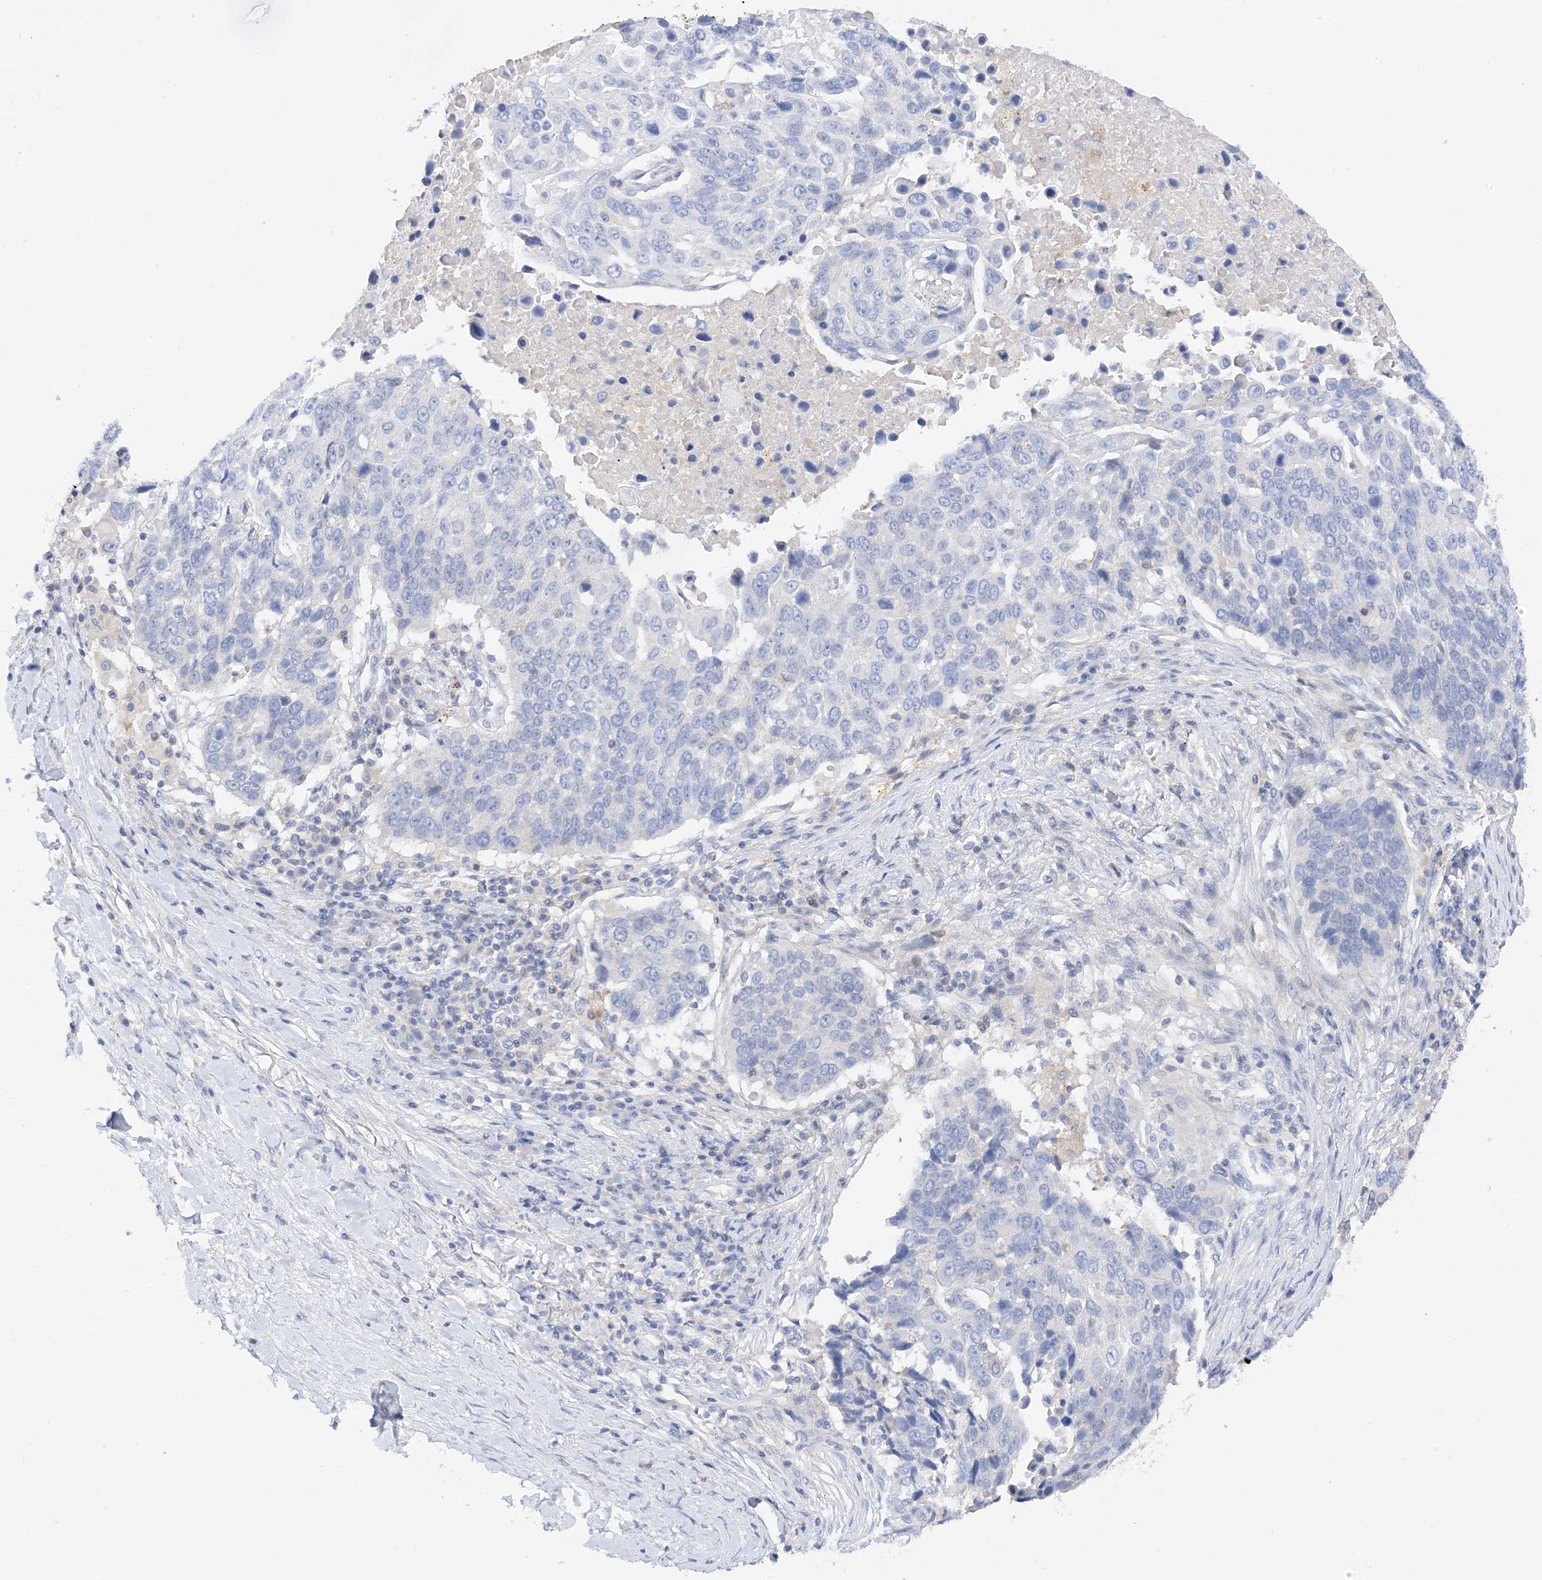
{"staining": {"intensity": "negative", "quantity": "none", "location": "none"}, "tissue": "lung cancer", "cell_type": "Tumor cells", "image_type": "cancer", "snomed": [{"axis": "morphology", "description": "Squamous cell carcinoma, NOS"}, {"axis": "topography", "description": "Lung"}], "caption": "Protein analysis of lung squamous cell carcinoma displays no significant positivity in tumor cells. The staining was performed using DAB (3,3'-diaminobenzidine) to visualize the protein expression in brown, while the nuclei were stained in blue with hematoxylin (Magnification: 20x).", "gene": "ARV1", "patient": {"sex": "male", "age": 66}}